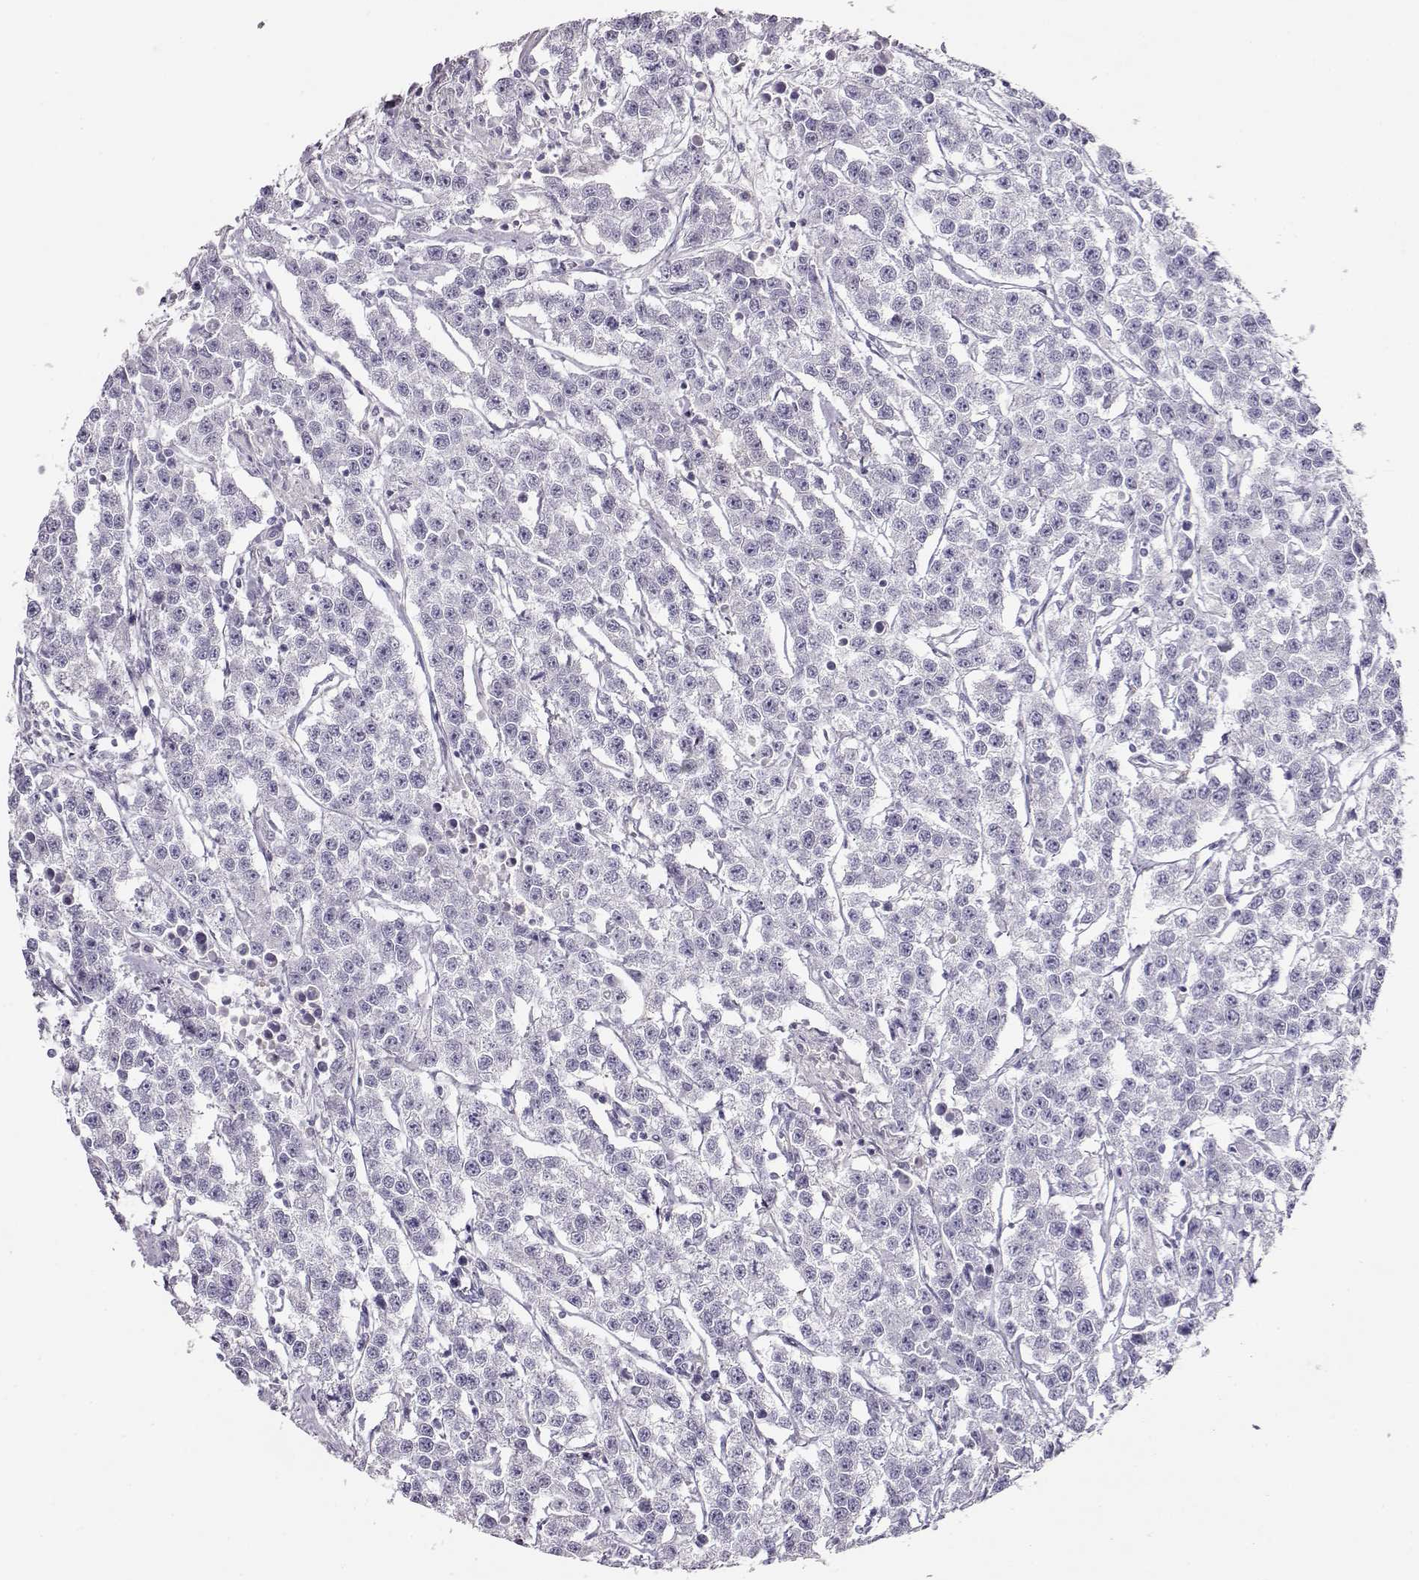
{"staining": {"intensity": "negative", "quantity": "none", "location": "none"}, "tissue": "testis cancer", "cell_type": "Tumor cells", "image_type": "cancer", "snomed": [{"axis": "morphology", "description": "Seminoma, NOS"}, {"axis": "topography", "description": "Testis"}], "caption": "This is an IHC photomicrograph of human testis cancer (seminoma). There is no positivity in tumor cells.", "gene": "RBM44", "patient": {"sex": "male", "age": 59}}